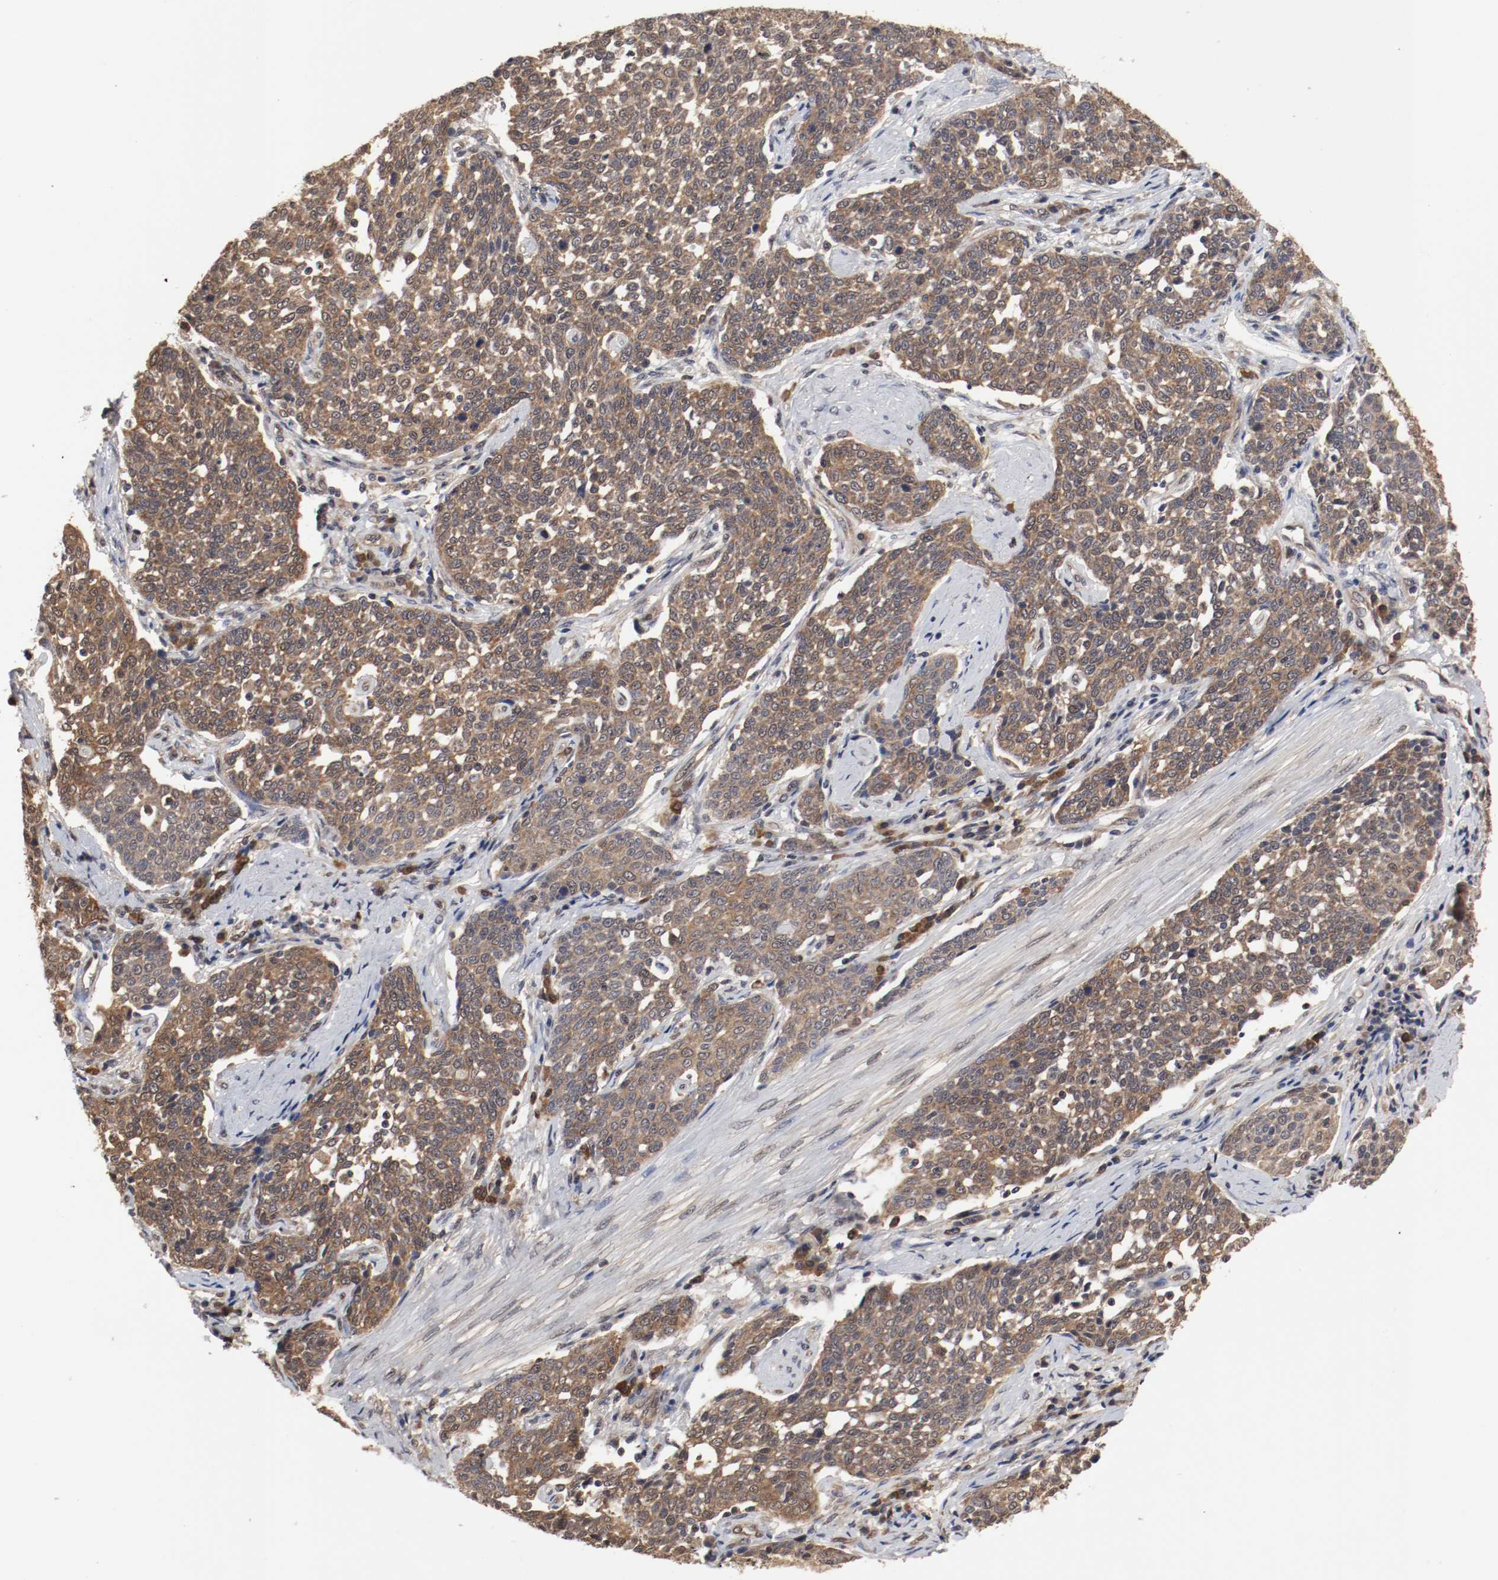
{"staining": {"intensity": "moderate", "quantity": ">75%", "location": "cytoplasmic/membranous,nuclear"}, "tissue": "cervical cancer", "cell_type": "Tumor cells", "image_type": "cancer", "snomed": [{"axis": "morphology", "description": "Squamous cell carcinoma, NOS"}, {"axis": "topography", "description": "Cervix"}], "caption": "DAB immunohistochemical staining of cervical cancer exhibits moderate cytoplasmic/membranous and nuclear protein positivity in about >75% of tumor cells.", "gene": "AFG3L2", "patient": {"sex": "female", "age": 34}}